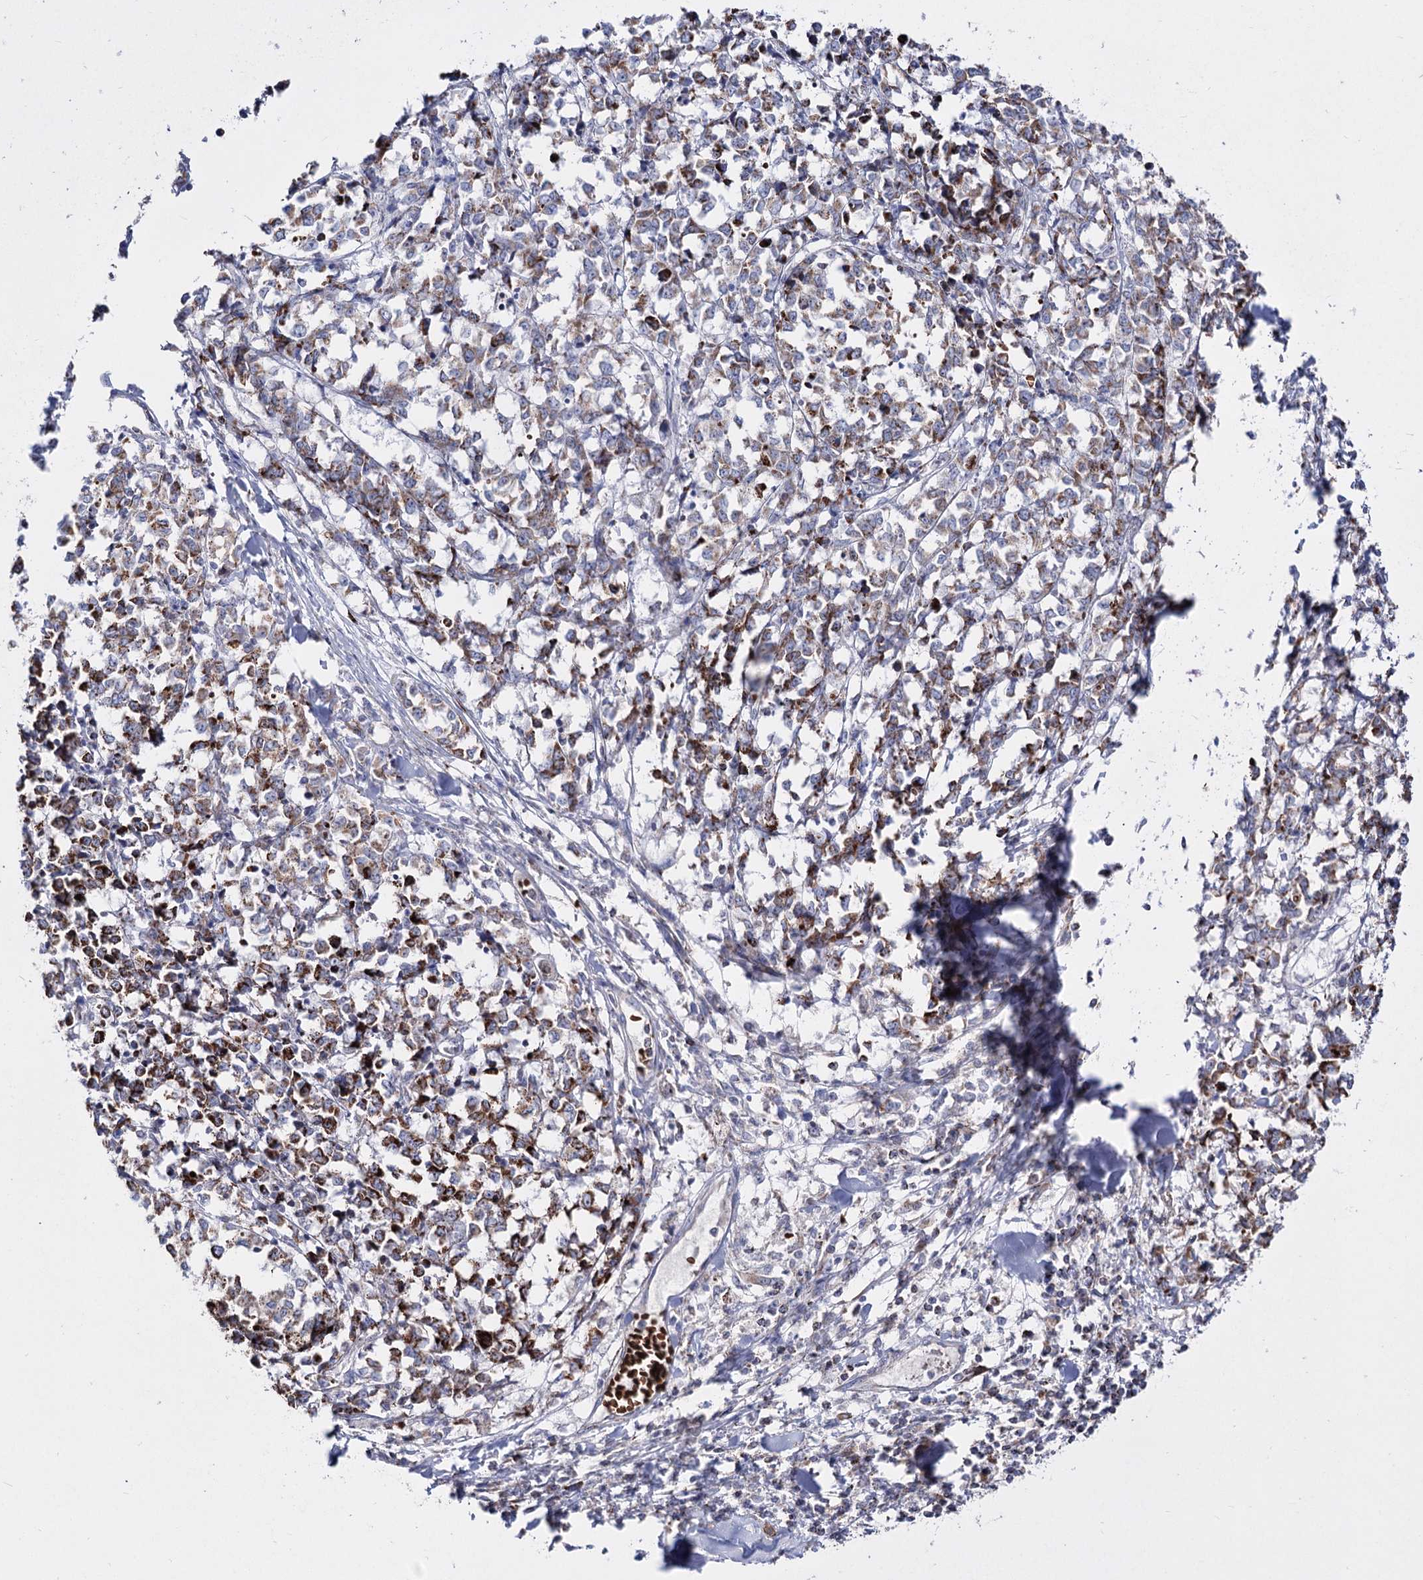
{"staining": {"intensity": "strong", "quantity": "25%-75%", "location": "cytoplasmic/membranous"}, "tissue": "melanoma", "cell_type": "Tumor cells", "image_type": "cancer", "snomed": [{"axis": "morphology", "description": "Malignant melanoma, NOS"}, {"axis": "topography", "description": "Skin"}], "caption": "Immunohistochemistry (IHC) staining of malignant melanoma, which exhibits high levels of strong cytoplasmic/membranous expression in about 25%-75% of tumor cells indicating strong cytoplasmic/membranous protein positivity. The staining was performed using DAB (brown) for protein detection and nuclei were counterstained in hematoxylin (blue).", "gene": "OSBPL5", "patient": {"sex": "female", "age": 72}}